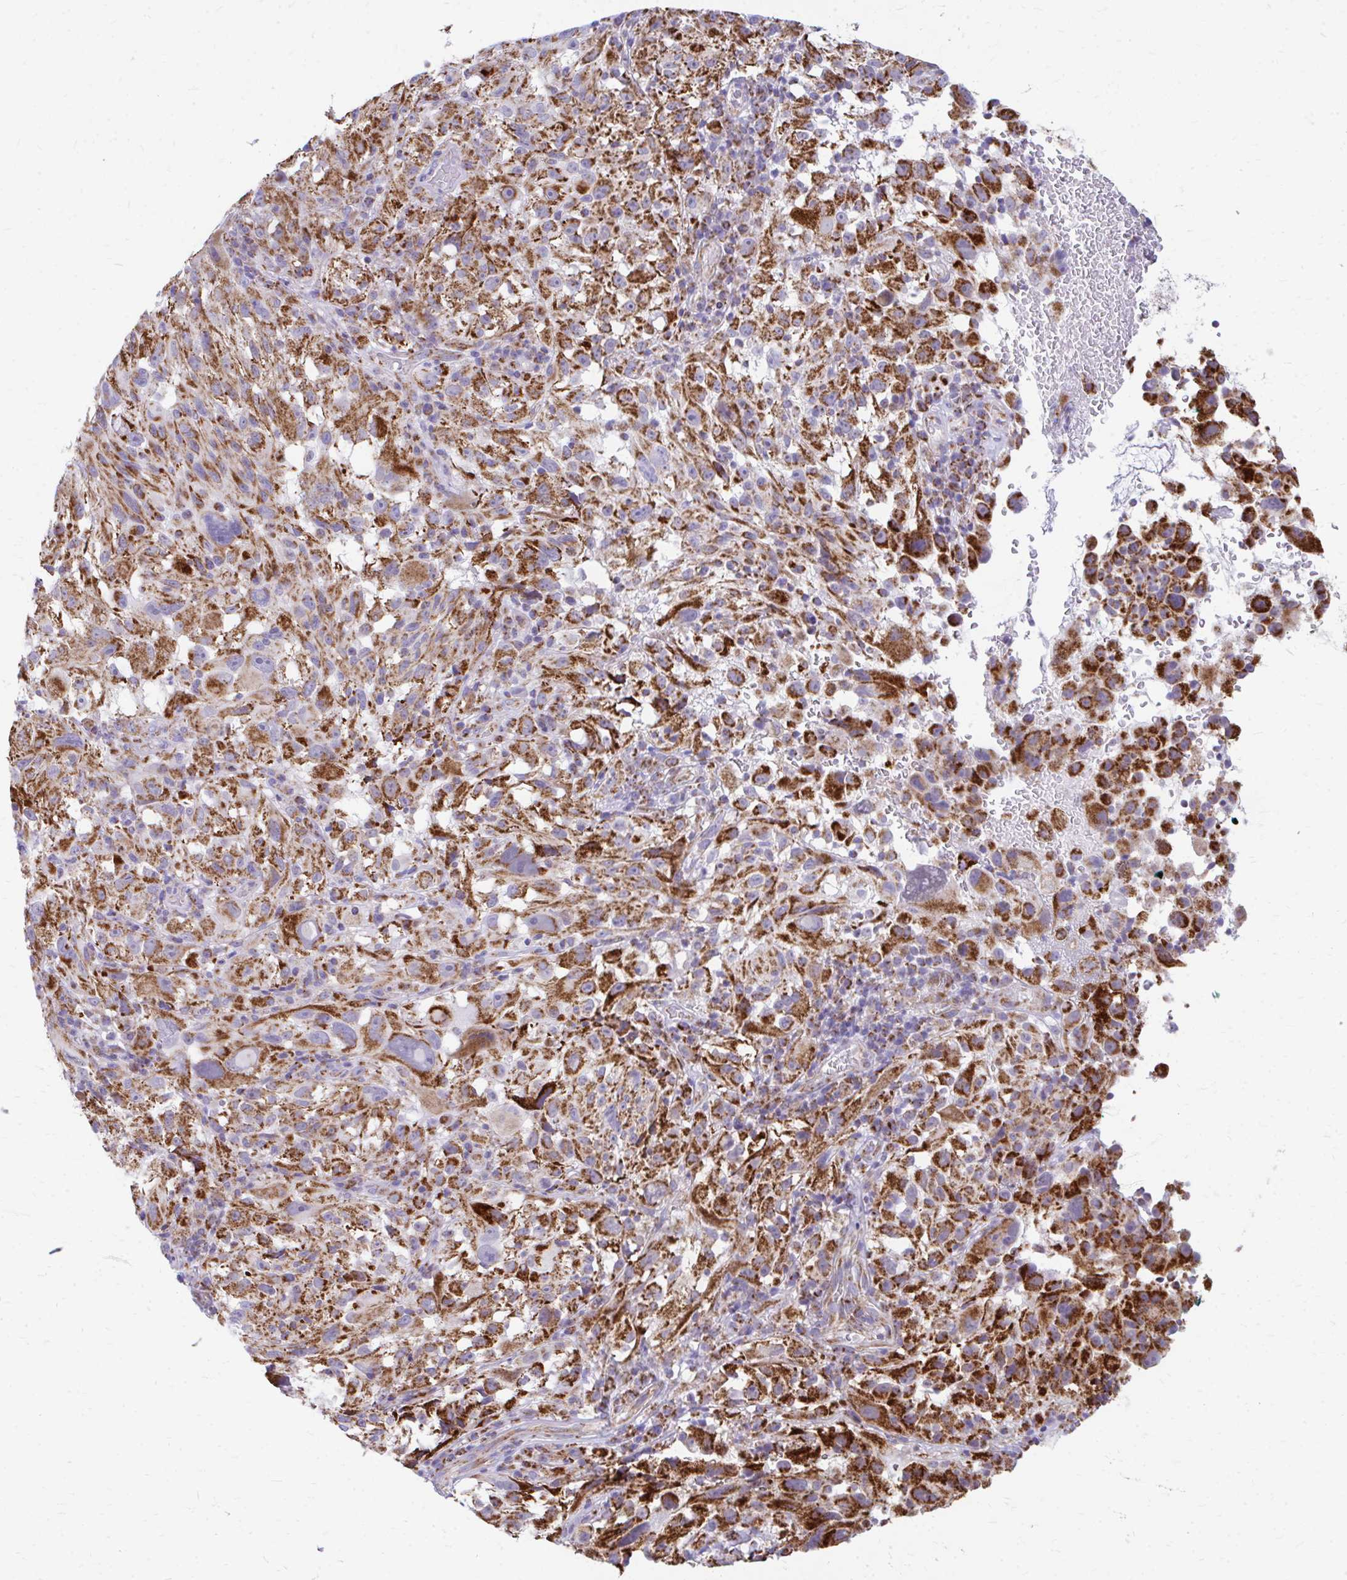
{"staining": {"intensity": "strong", "quantity": ">75%", "location": "cytoplasmic/membranous"}, "tissue": "melanoma", "cell_type": "Tumor cells", "image_type": "cancer", "snomed": [{"axis": "morphology", "description": "Malignant melanoma, NOS"}, {"axis": "topography", "description": "Skin"}], "caption": "Approximately >75% of tumor cells in melanoma show strong cytoplasmic/membranous protein staining as visualized by brown immunohistochemical staining.", "gene": "MRPL19", "patient": {"sex": "female", "age": 71}}